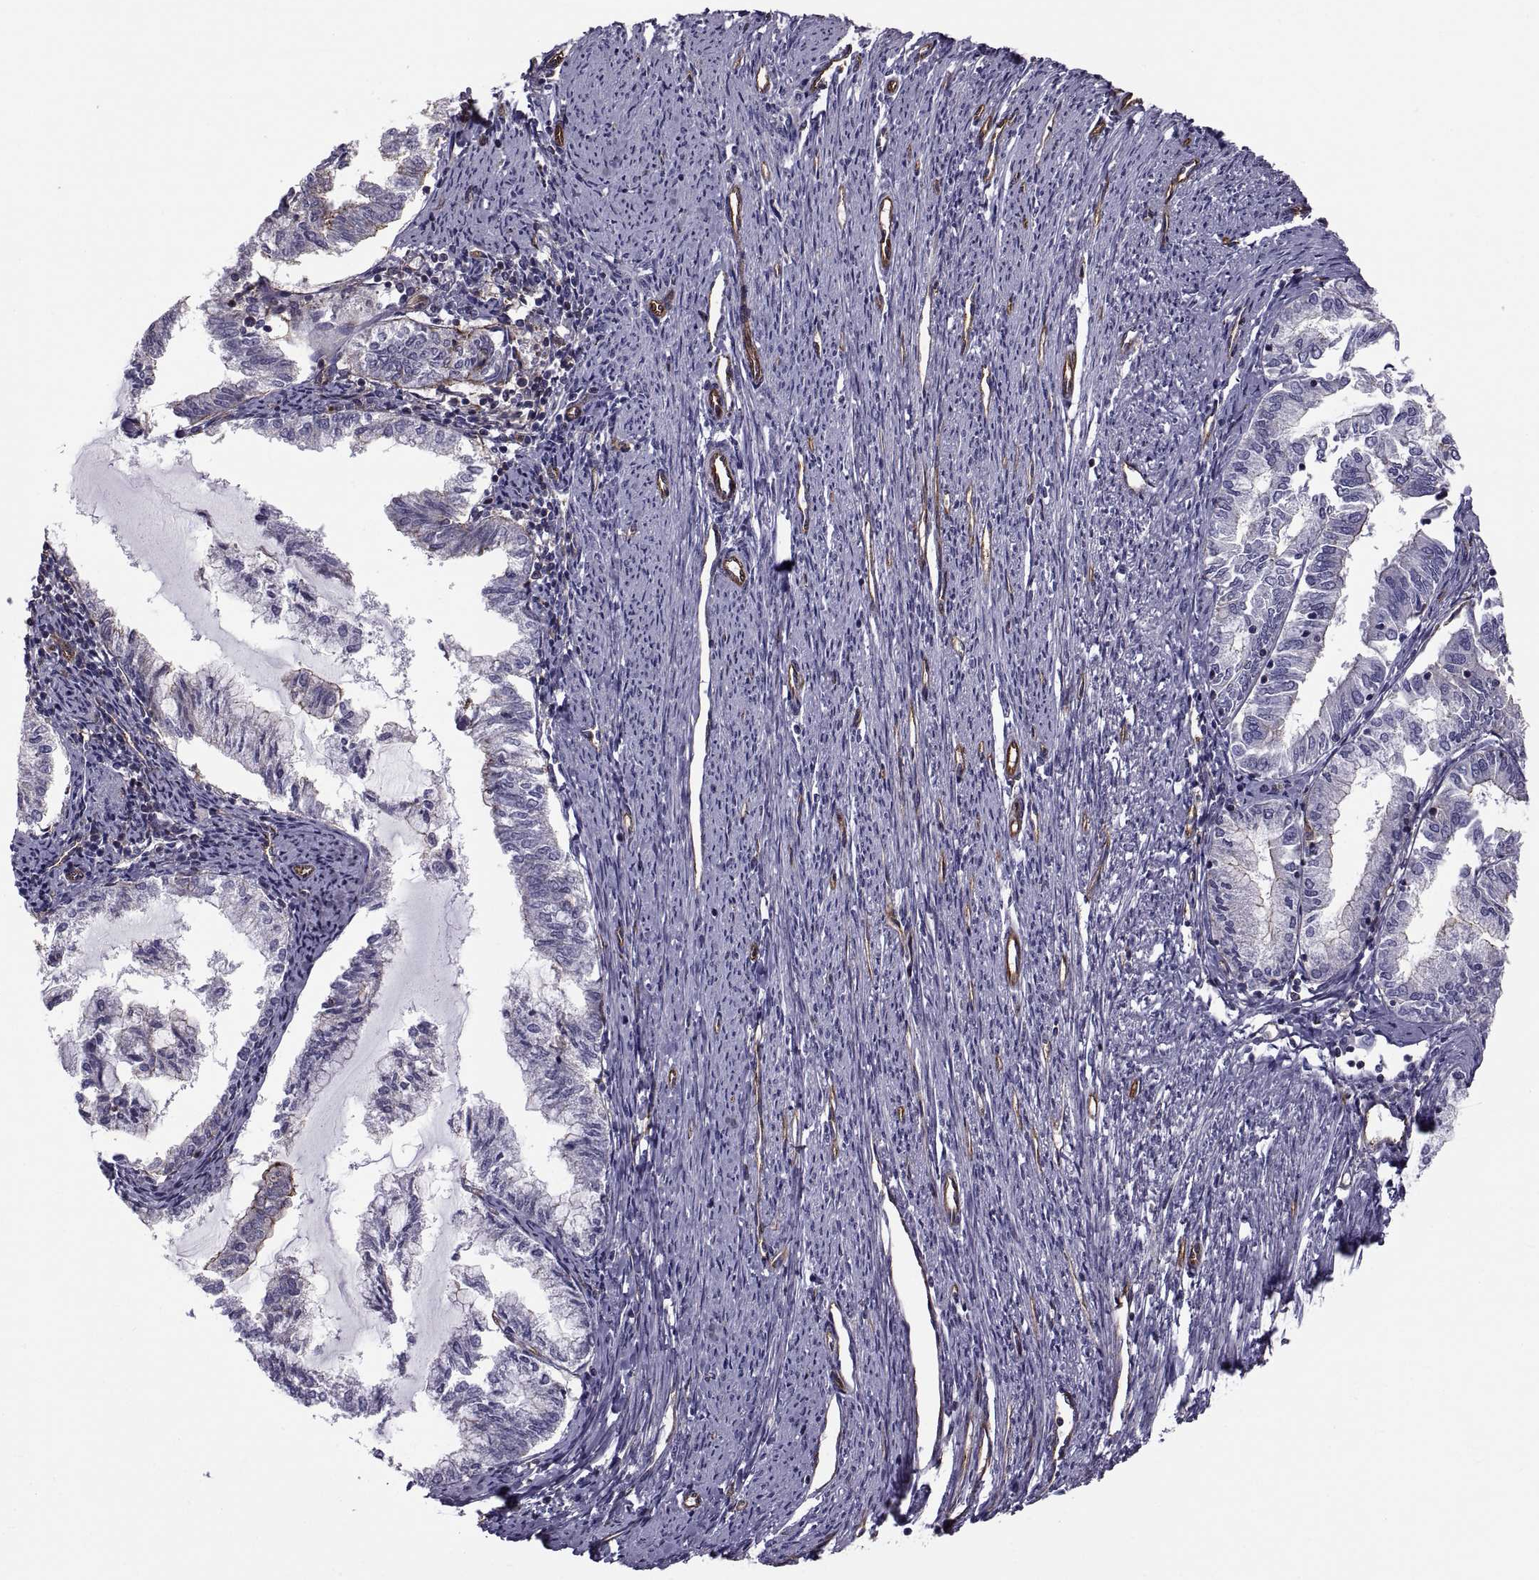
{"staining": {"intensity": "negative", "quantity": "none", "location": "none"}, "tissue": "endometrial cancer", "cell_type": "Tumor cells", "image_type": "cancer", "snomed": [{"axis": "morphology", "description": "Adenocarcinoma, NOS"}, {"axis": "topography", "description": "Endometrium"}], "caption": "This is a histopathology image of IHC staining of endometrial cancer, which shows no staining in tumor cells.", "gene": "MYH9", "patient": {"sex": "female", "age": 79}}